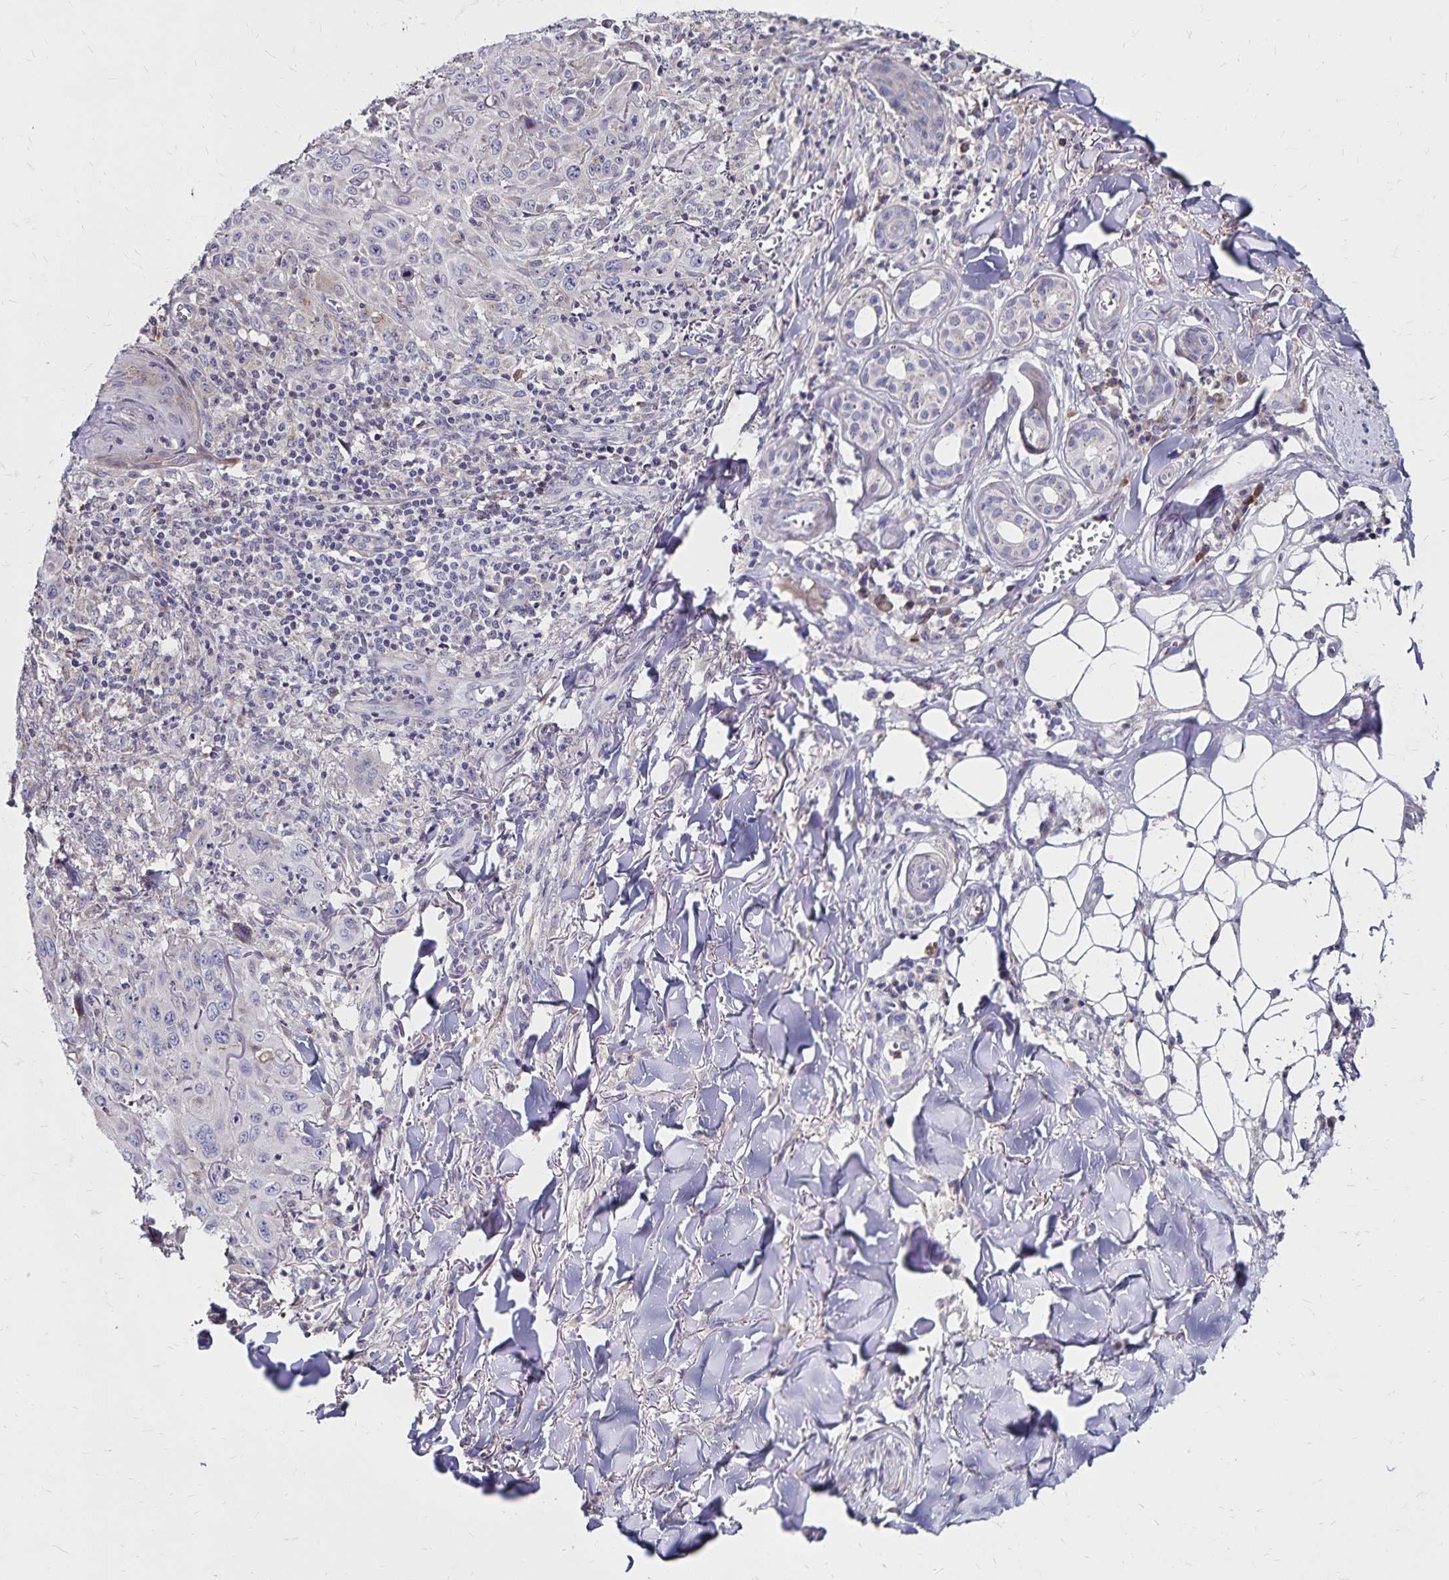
{"staining": {"intensity": "negative", "quantity": "none", "location": "none"}, "tissue": "skin cancer", "cell_type": "Tumor cells", "image_type": "cancer", "snomed": [{"axis": "morphology", "description": "Squamous cell carcinoma, NOS"}, {"axis": "topography", "description": "Skin"}], "caption": "This is an immunohistochemistry histopathology image of human skin cancer (squamous cell carcinoma). There is no staining in tumor cells.", "gene": "NAGPA", "patient": {"sex": "male", "age": 75}}